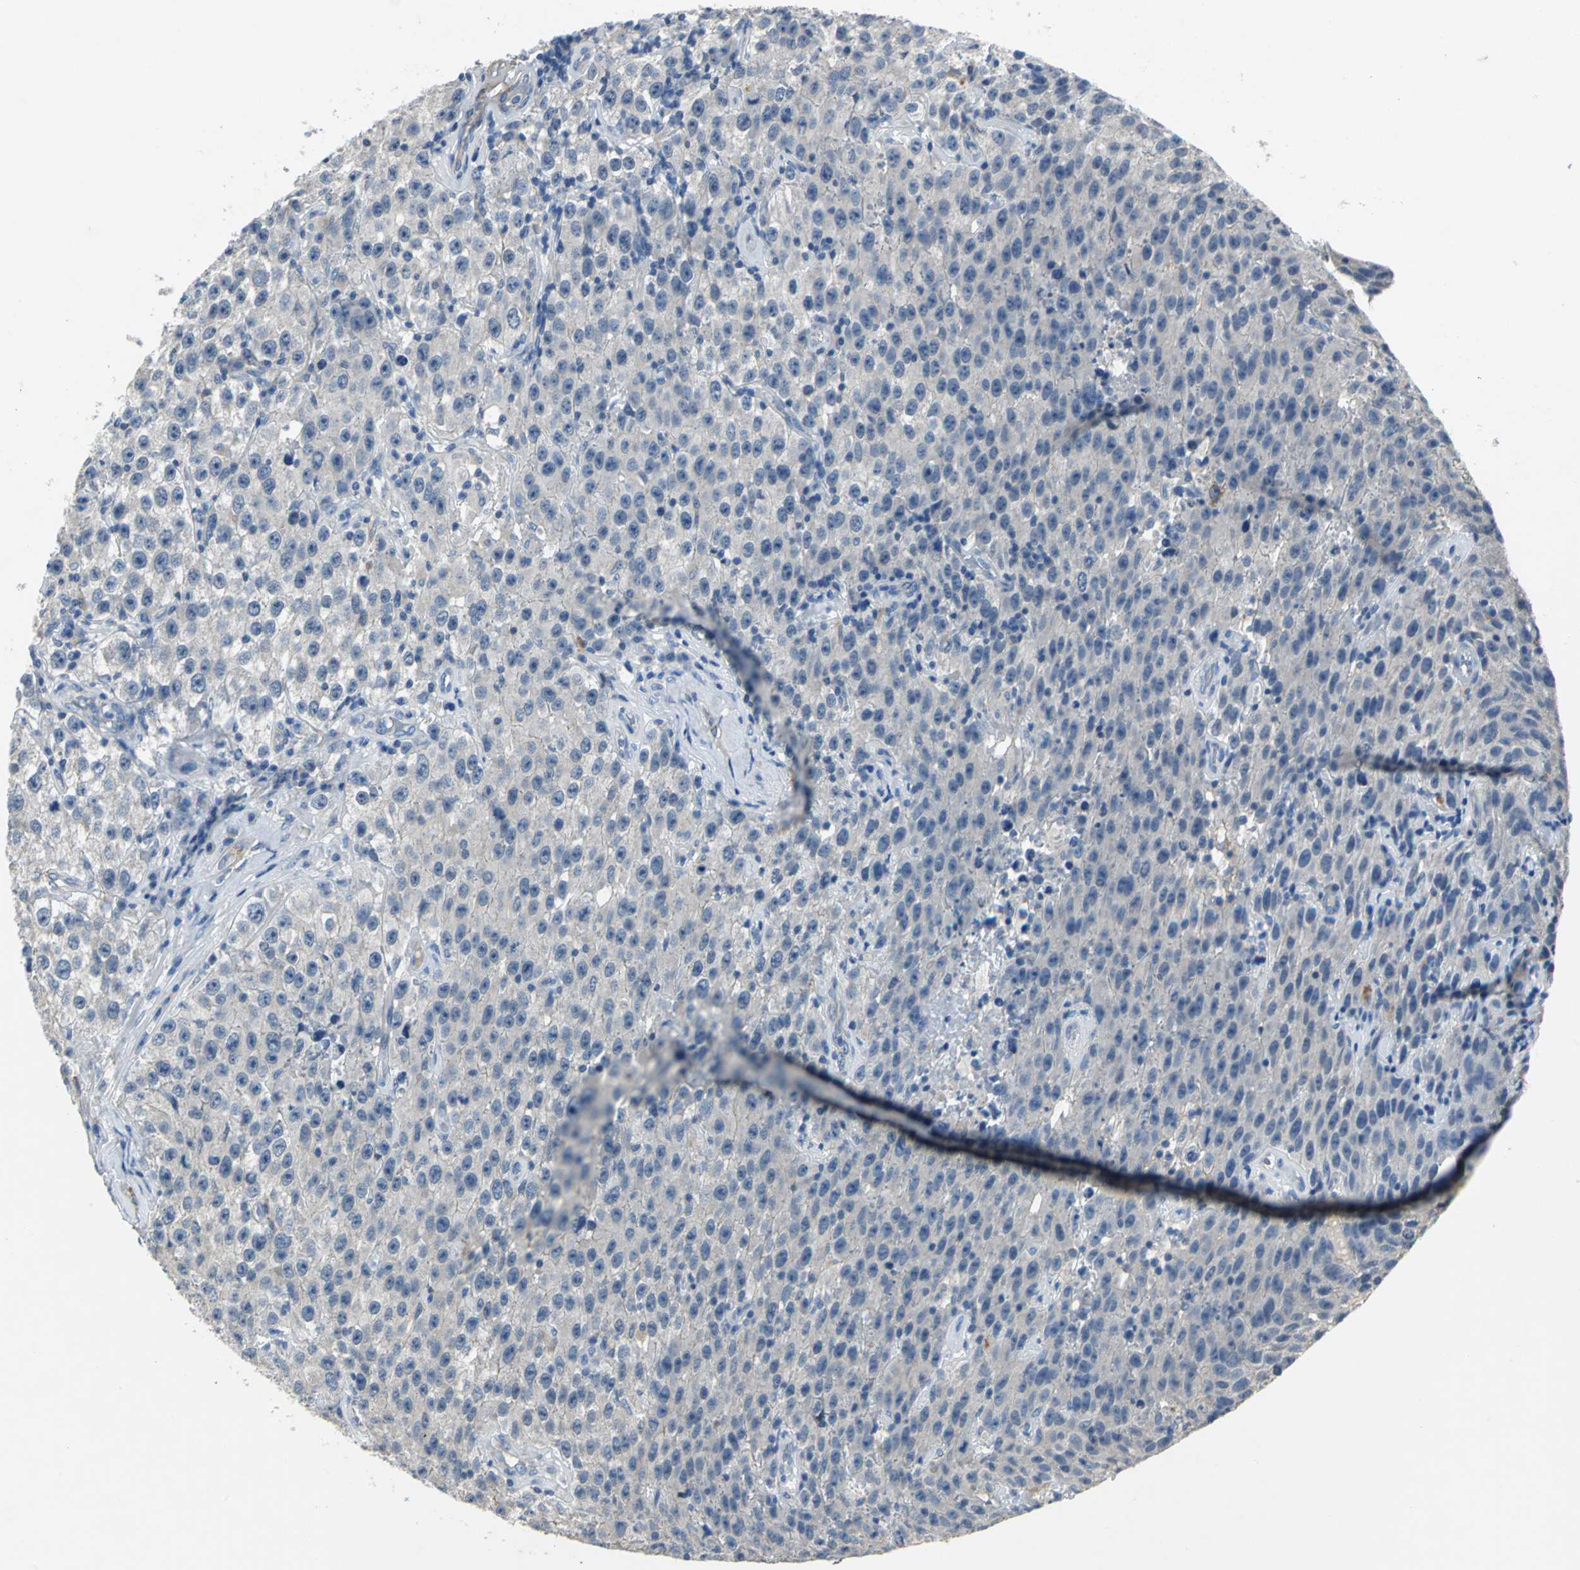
{"staining": {"intensity": "negative", "quantity": "none", "location": "none"}, "tissue": "testis cancer", "cell_type": "Tumor cells", "image_type": "cancer", "snomed": [{"axis": "morphology", "description": "Seminoma, NOS"}, {"axis": "topography", "description": "Testis"}], "caption": "Seminoma (testis) was stained to show a protein in brown. There is no significant positivity in tumor cells.", "gene": "EFNB3", "patient": {"sex": "male", "age": 52}}